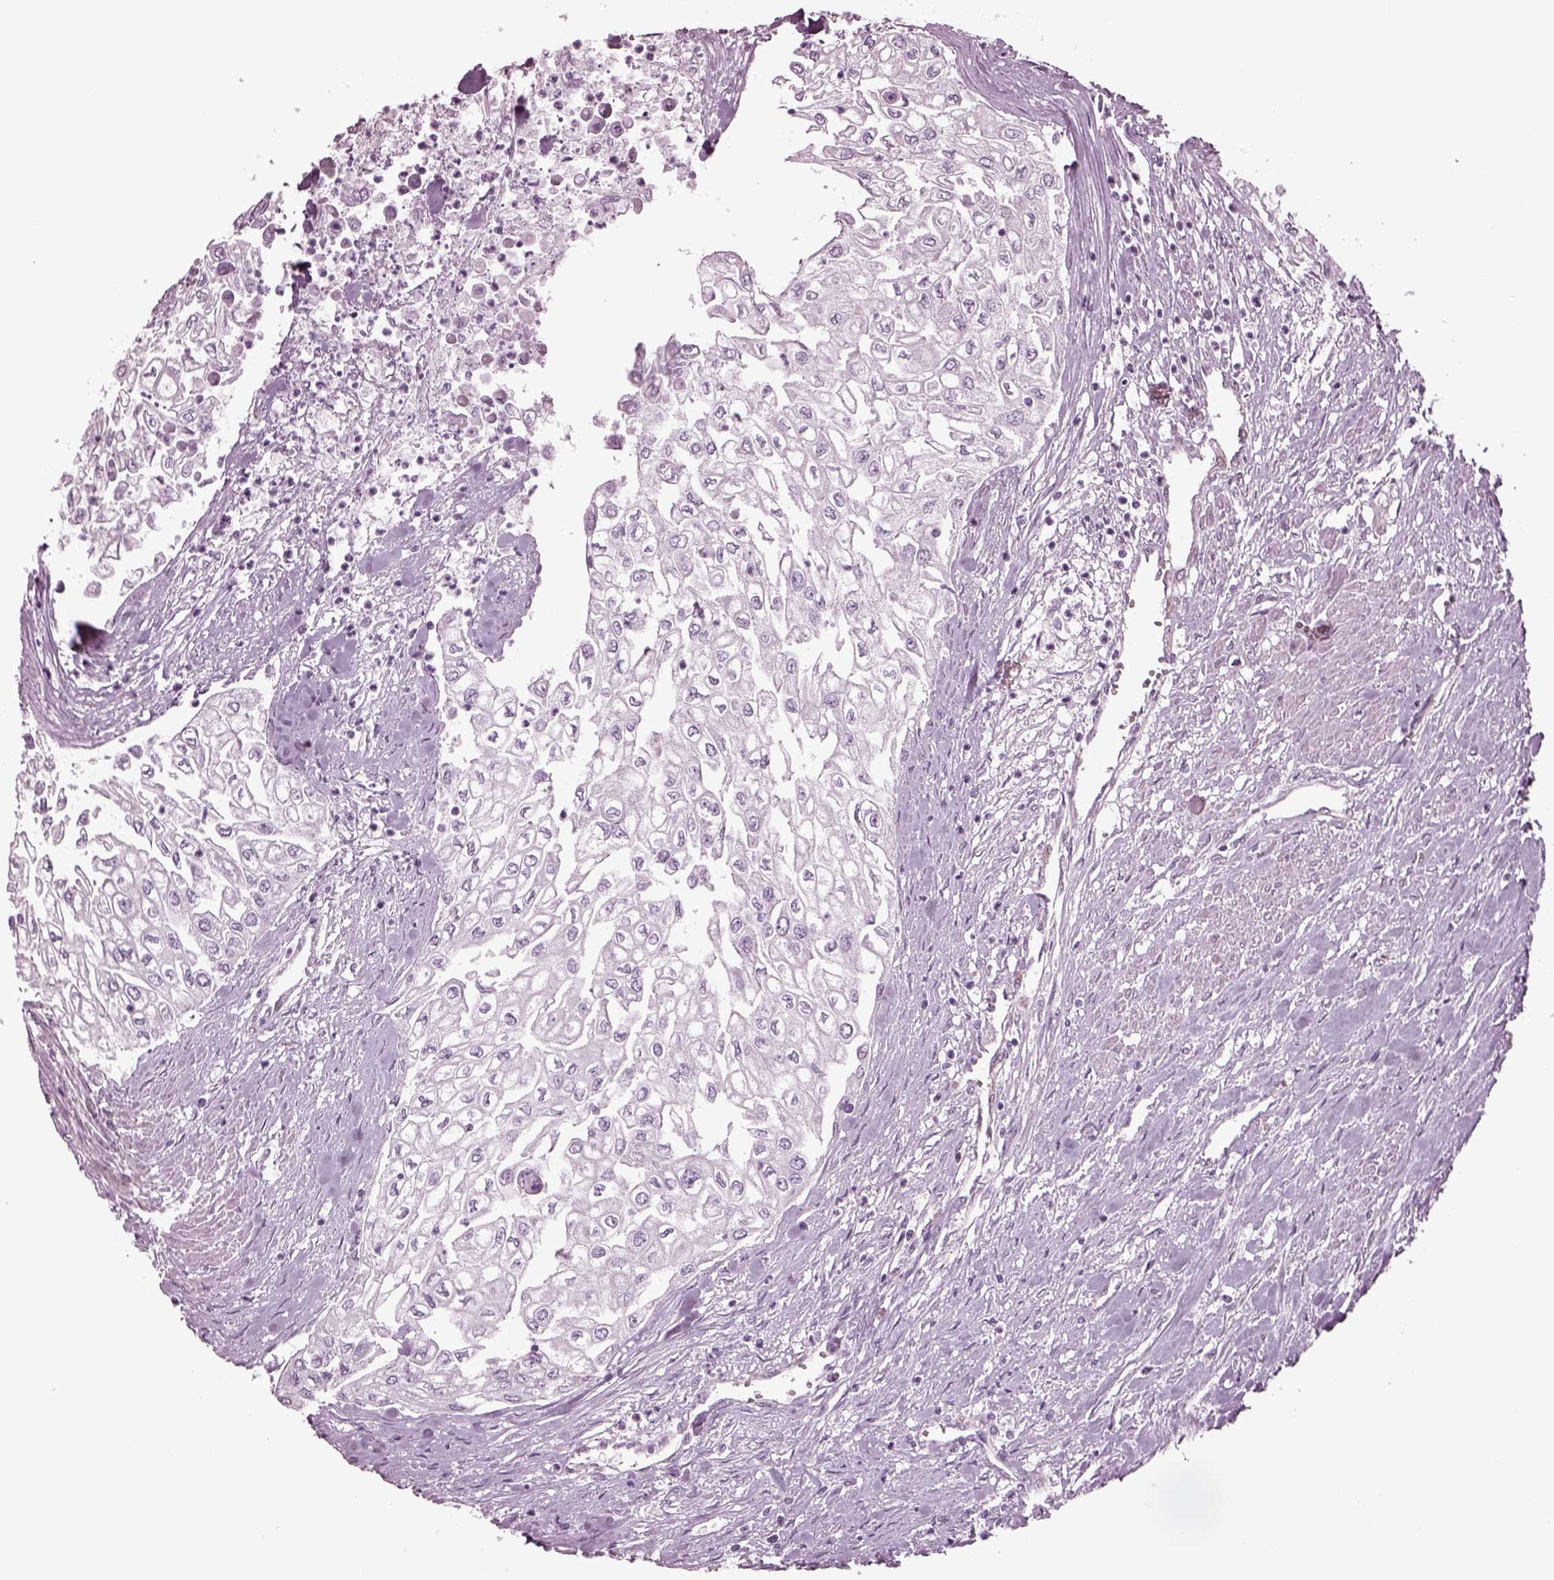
{"staining": {"intensity": "negative", "quantity": "none", "location": "none"}, "tissue": "urothelial cancer", "cell_type": "Tumor cells", "image_type": "cancer", "snomed": [{"axis": "morphology", "description": "Urothelial carcinoma, High grade"}, {"axis": "topography", "description": "Urinary bladder"}], "caption": "High-grade urothelial carcinoma stained for a protein using immunohistochemistry (IHC) shows no positivity tumor cells.", "gene": "TPPP2", "patient": {"sex": "male", "age": 62}}